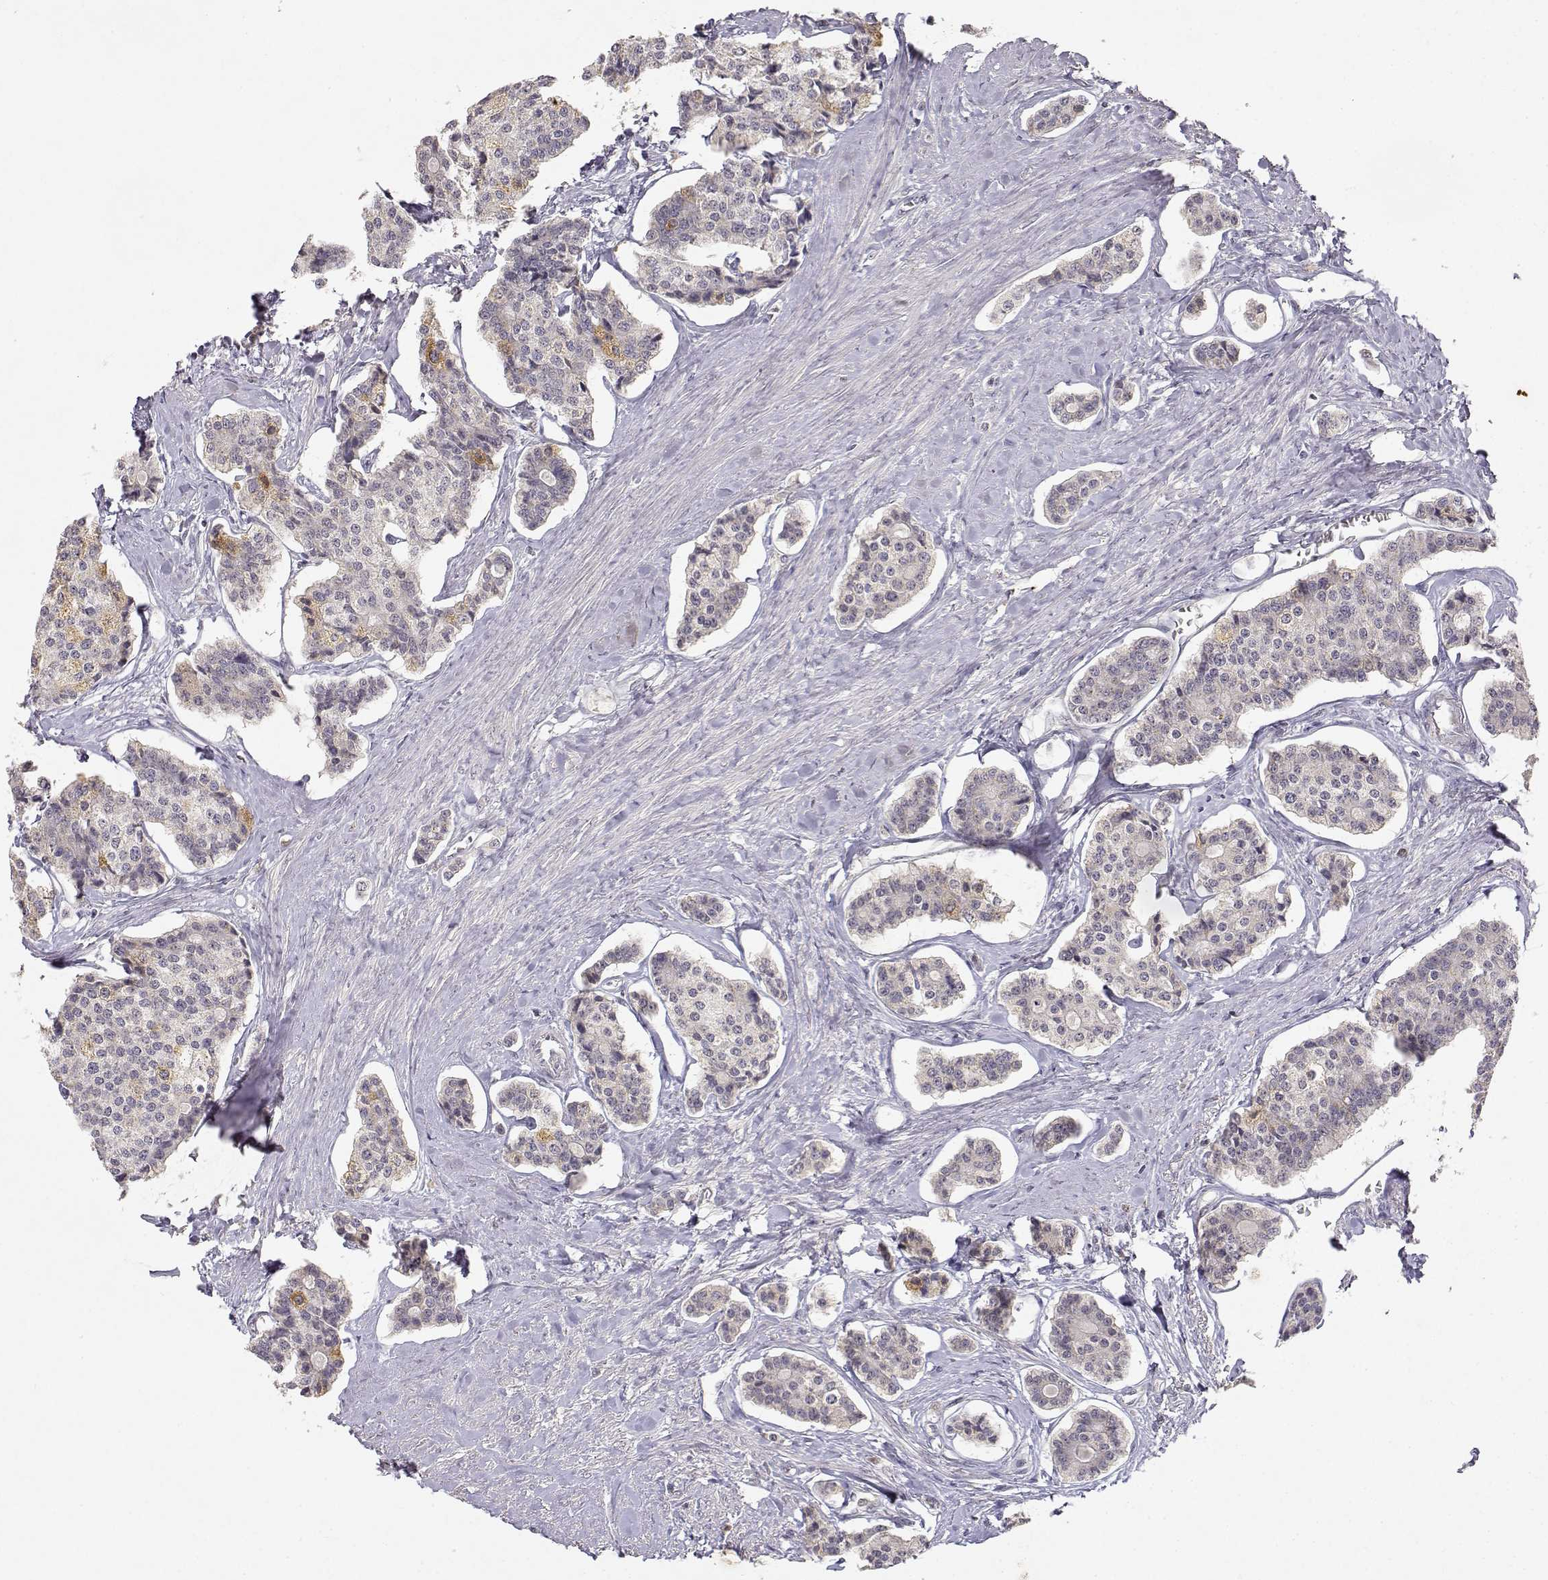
{"staining": {"intensity": "moderate", "quantity": "<25%", "location": "cytoplasmic/membranous"}, "tissue": "carcinoid", "cell_type": "Tumor cells", "image_type": "cancer", "snomed": [{"axis": "morphology", "description": "Carcinoid, malignant, NOS"}, {"axis": "topography", "description": "Small intestine"}], "caption": "Moderate cytoplasmic/membranous staining is seen in about <25% of tumor cells in carcinoid (malignant).", "gene": "RAD51", "patient": {"sex": "female", "age": 65}}